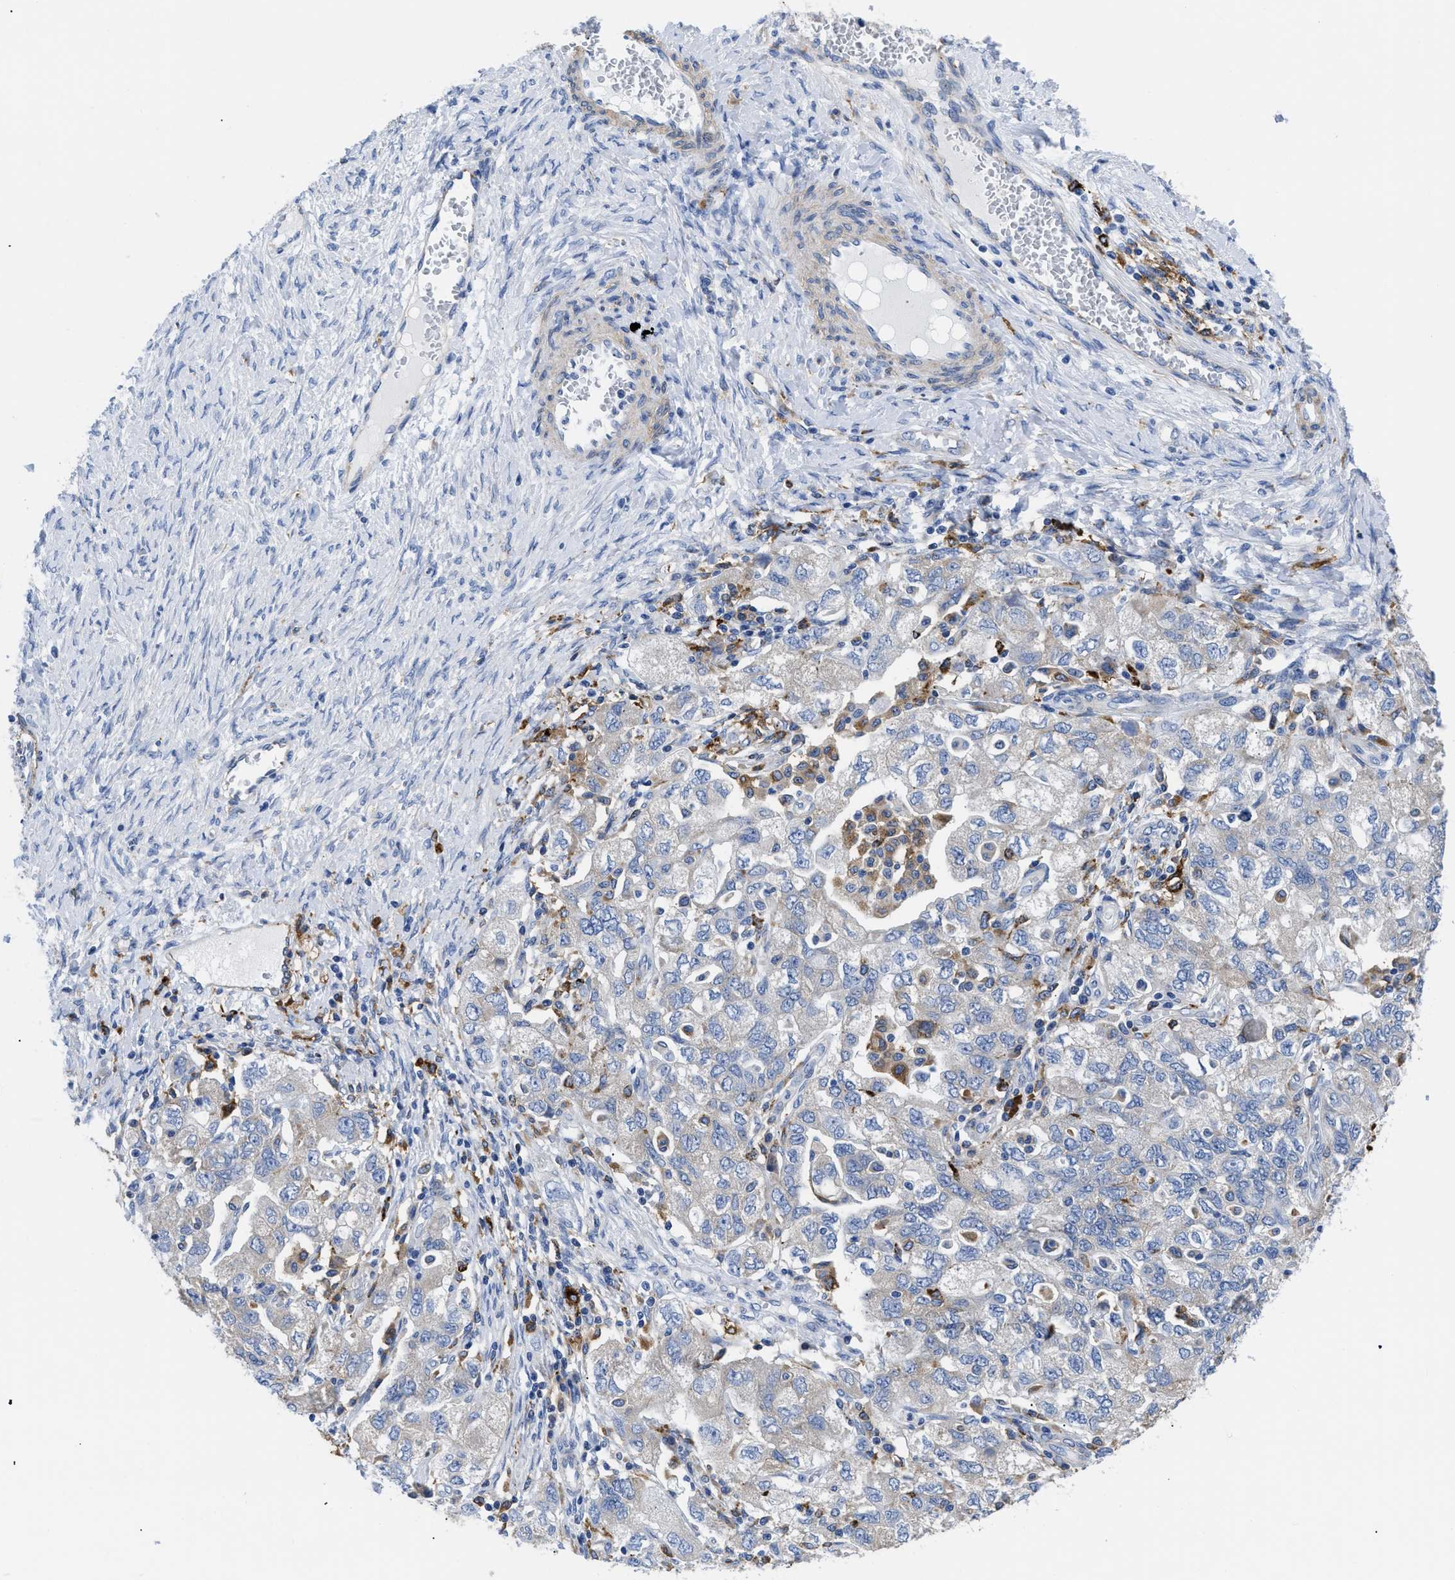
{"staining": {"intensity": "negative", "quantity": "none", "location": "none"}, "tissue": "ovarian cancer", "cell_type": "Tumor cells", "image_type": "cancer", "snomed": [{"axis": "morphology", "description": "Carcinoma, NOS"}, {"axis": "morphology", "description": "Cystadenocarcinoma, serous, NOS"}, {"axis": "topography", "description": "Ovary"}], "caption": "An IHC photomicrograph of ovarian serous cystadenocarcinoma is shown. There is no staining in tumor cells of ovarian serous cystadenocarcinoma. (Stains: DAB (3,3'-diaminobenzidine) immunohistochemistry (IHC) with hematoxylin counter stain, Microscopy: brightfield microscopy at high magnification).", "gene": "HLA-DPA1", "patient": {"sex": "female", "age": 69}}